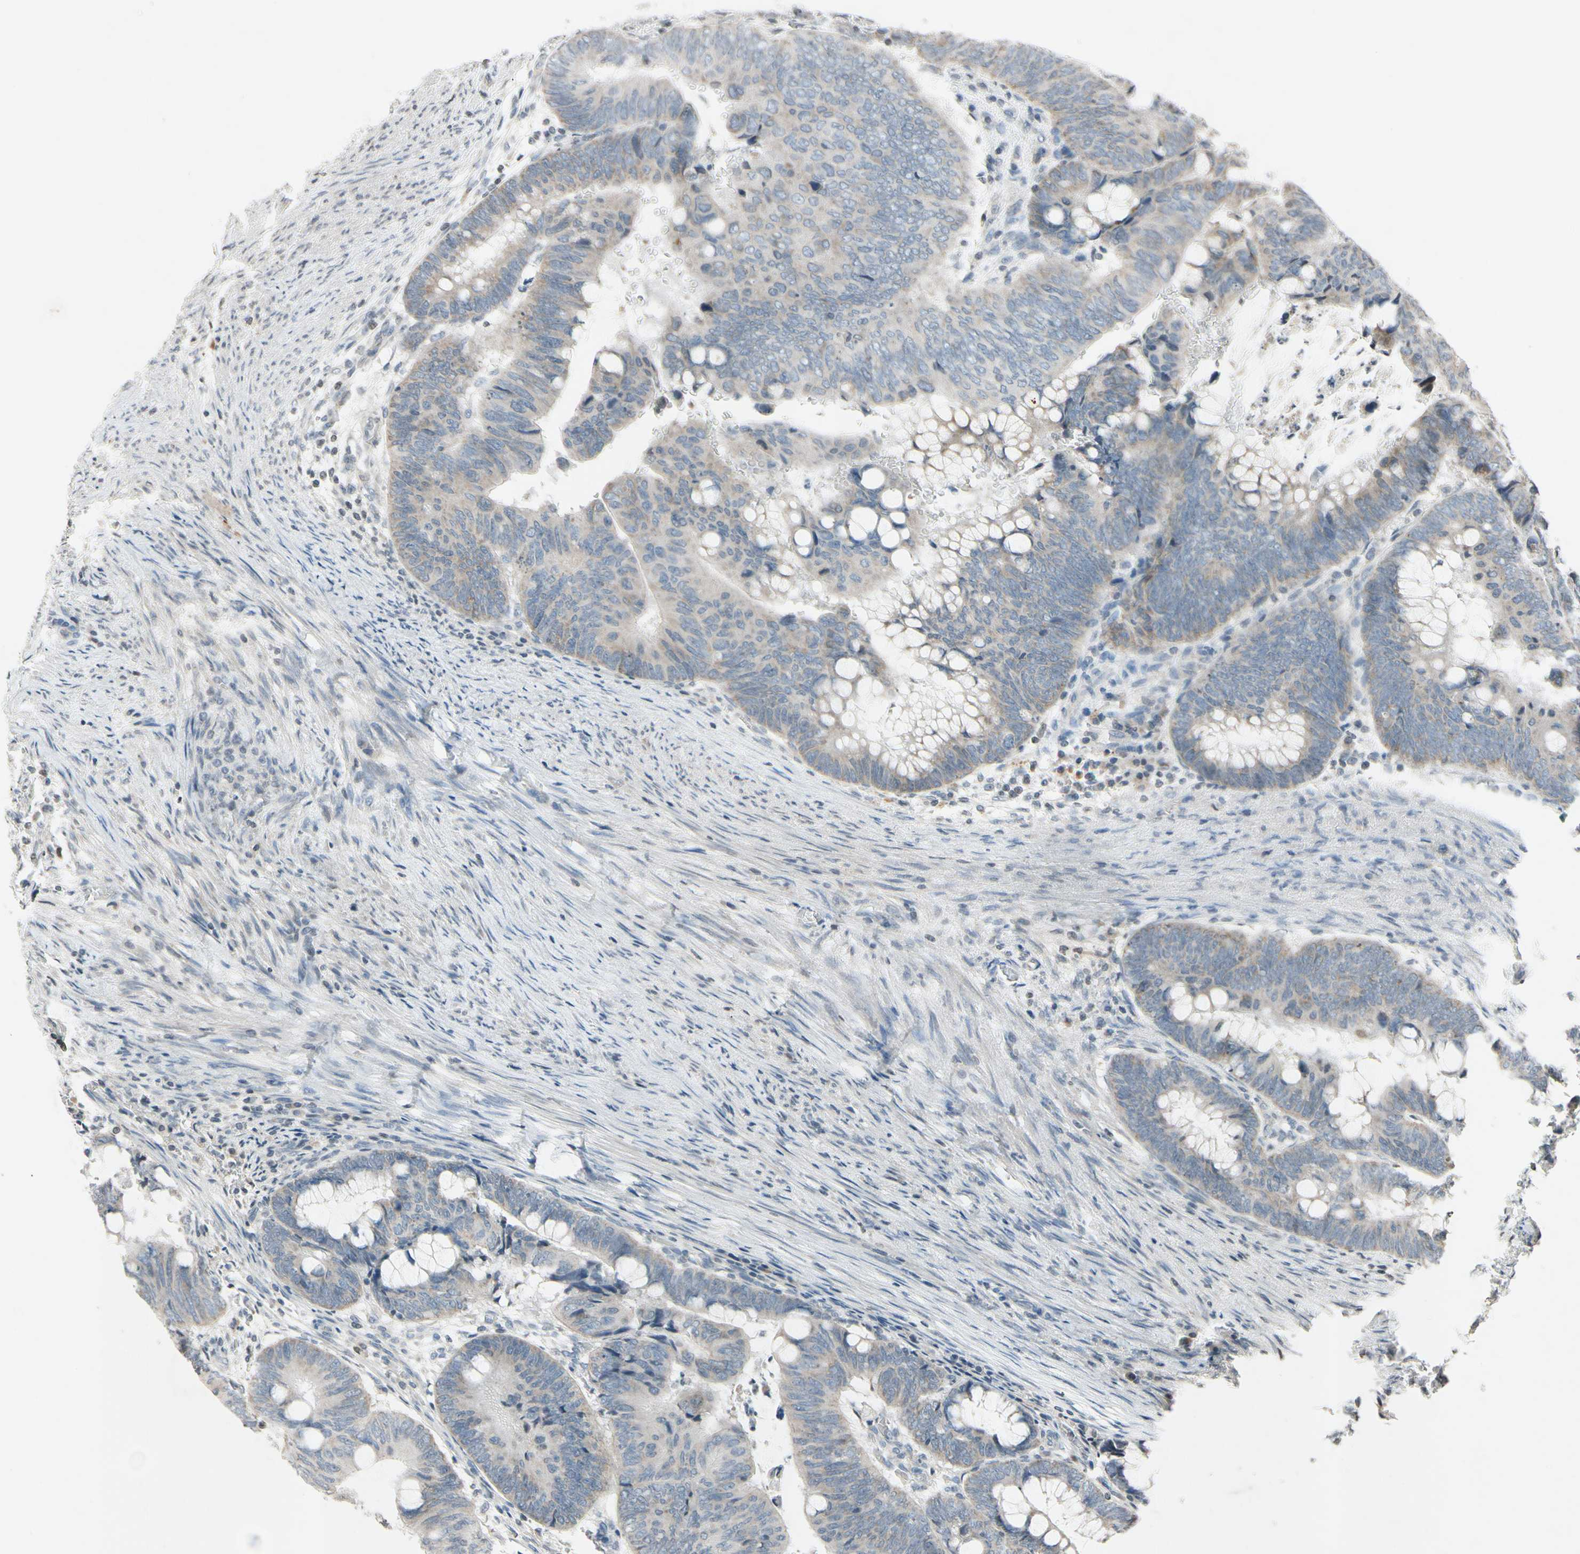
{"staining": {"intensity": "weak", "quantity": ">75%", "location": "cytoplasmic/membranous"}, "tissue": "colorectal cancer", "cell_type": "Tumor cells", "image_type": "cancer", "snomed": [{"axis": "morphology", "description": "Normal tissue, NOS"}, {"axis": "morphology", "description": "Adenocarcinoma, NOS"}, {"axis": "topography", "description": "Rectum"}, {"axis": "topography", "description": "Peripheral nerve tissue"}], "caption": "Colorectal adenocarcinoma stained with a brown dye shows weak cytoplasmic/membranous positive expression in about >75% of tumor cells.", "gene": "CLDN11", "patient": {"sex": "male", "age": 92}}